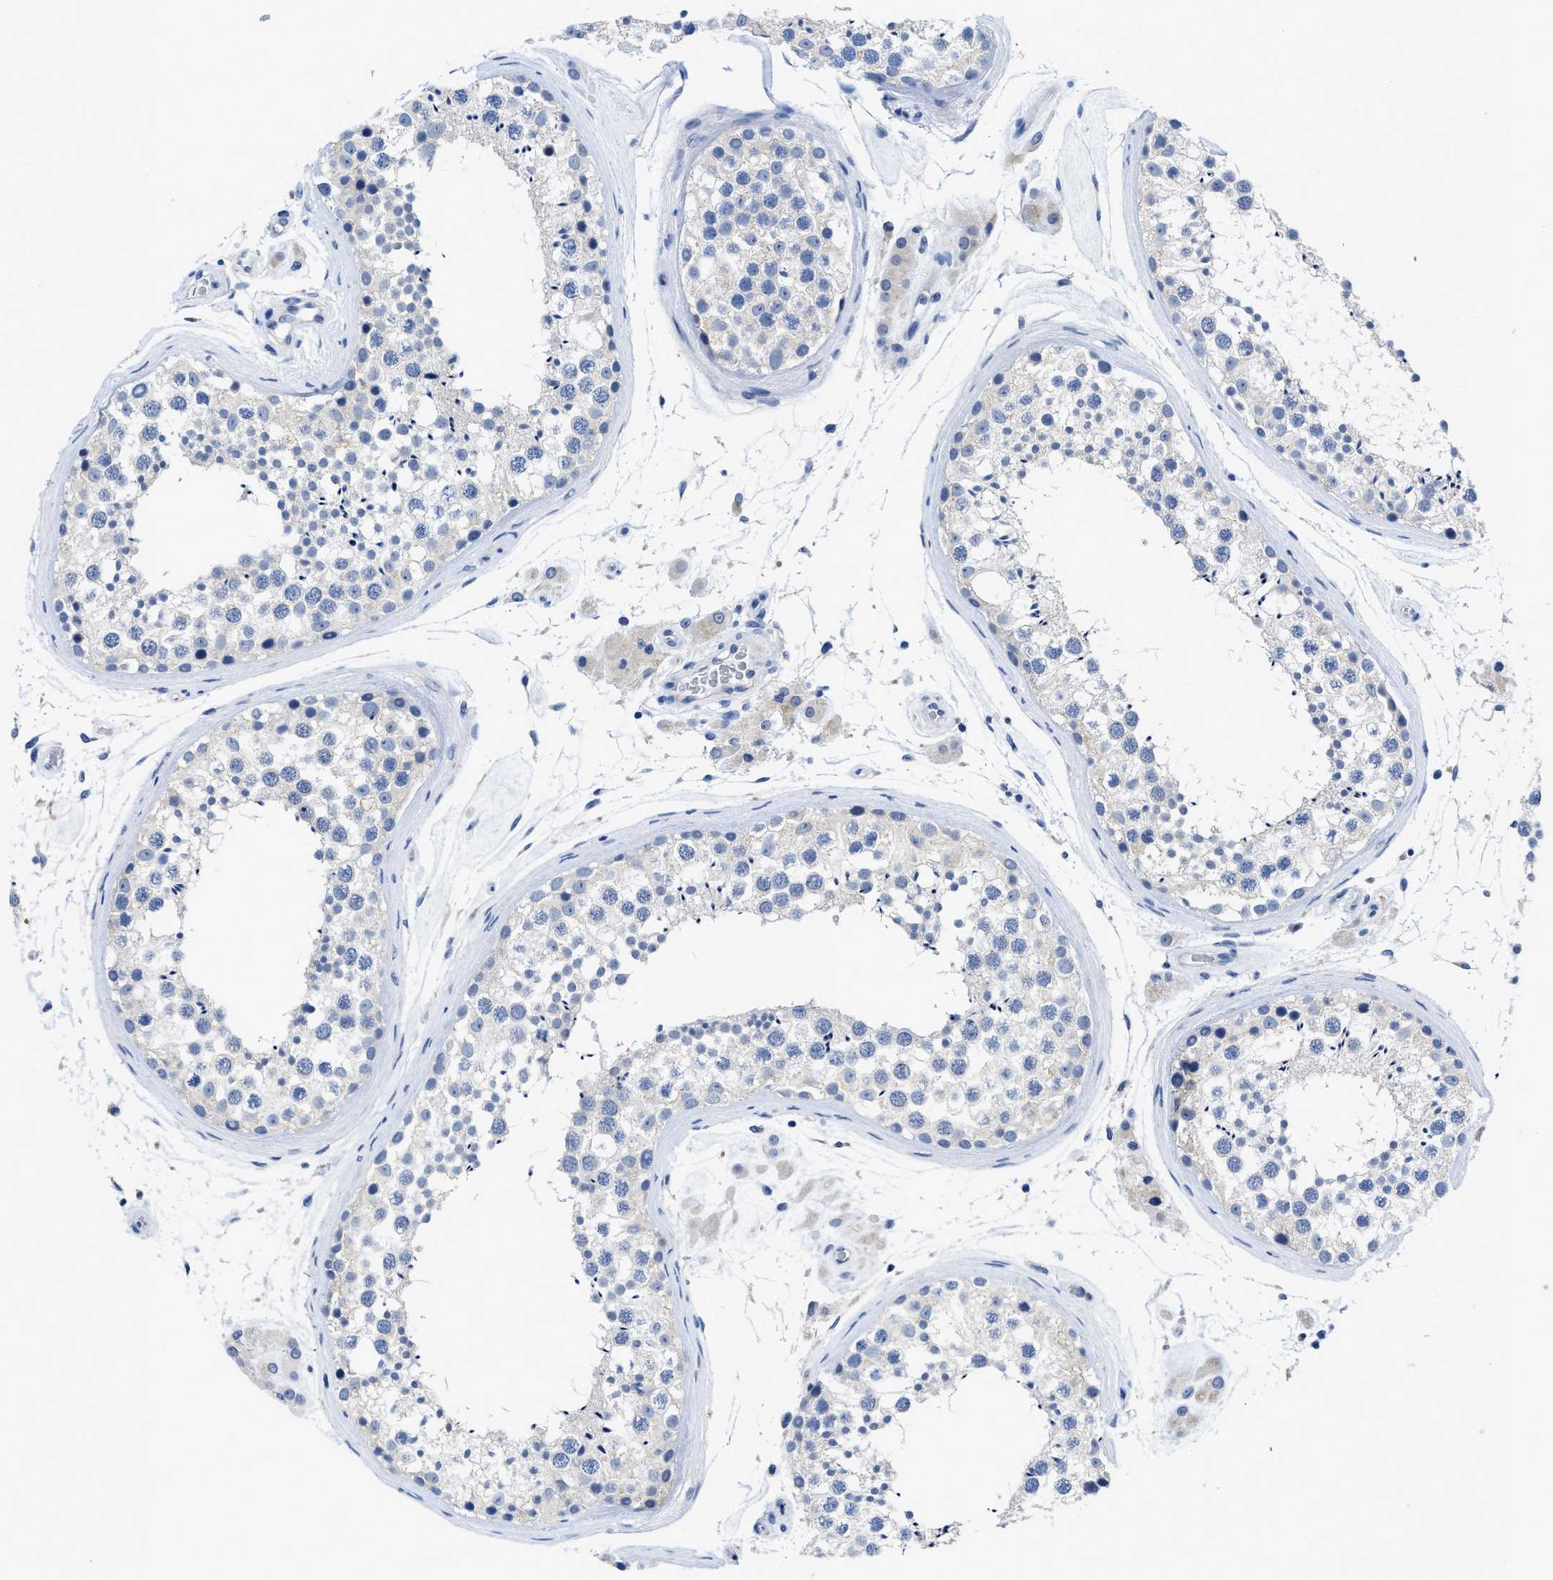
{"staining": {"intensity": "weak", "quantity": "<25%", "location": "cytoplasmic/membranous"}, "tissue": "testis", "cell_type": "Cells in seminiferous ducts", "image_type": "normal", "snomed": [{"axis": "morphology", "description": "Normal tissue, NOS"}, {"axis": "topography", "description": "Testis"}], "caption": "Protein analysis of normal testis demonstrates no significant positivity in cells in seminiferous ducts. Nuclei are stained in blue.", "gene": "PYY", "patient": {"sex": "male", "age": 46}}